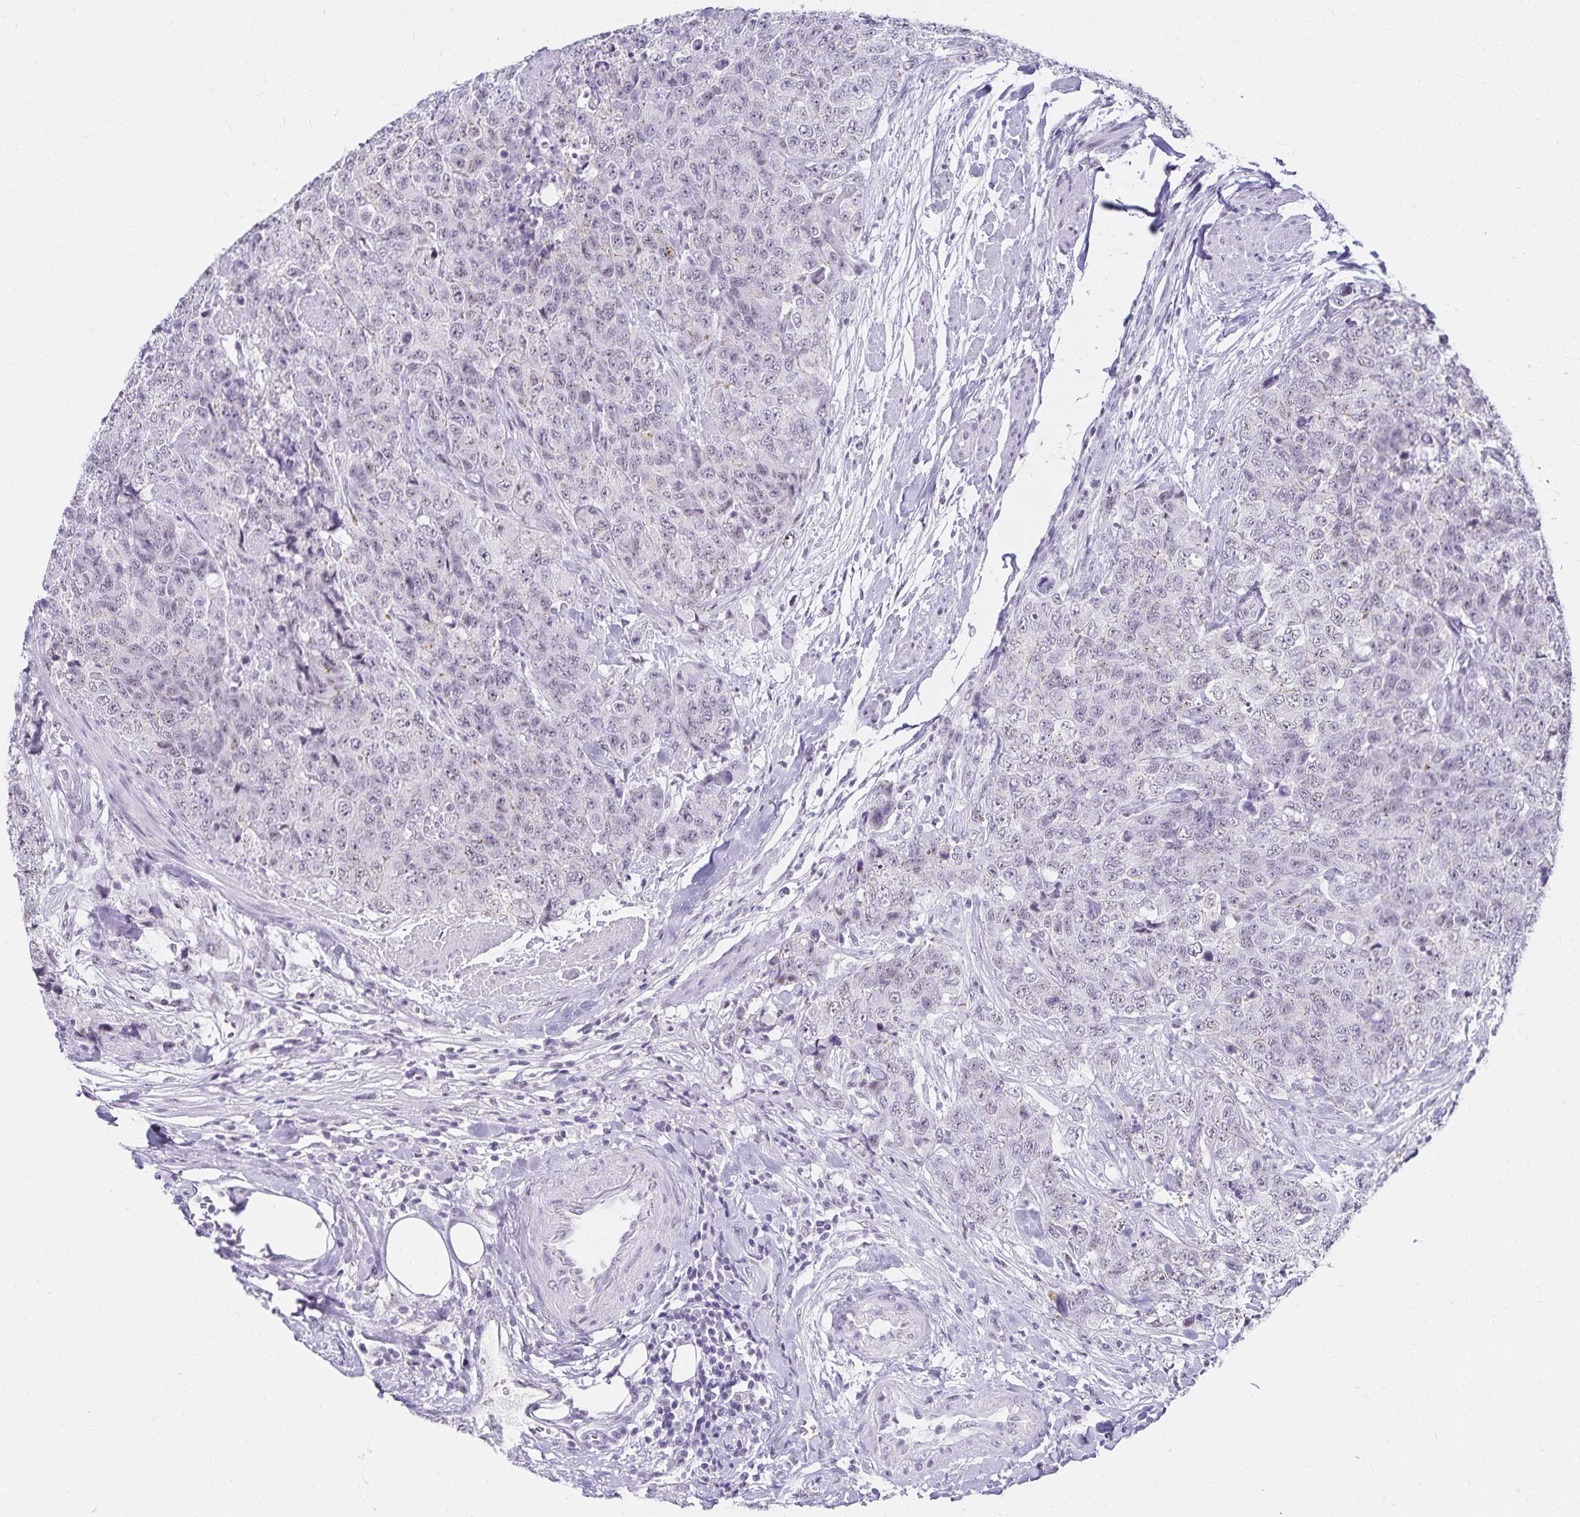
{"staining": {"intensity": "weak", "quantity": "<25%", "location": "nuclear"}, "tissue": "urothelial cancer", "cell_type": "Tumor cells", "image_type": "cancer", "snomed": [{"axis": "morphology", "description": "Urothelial carcinoma, High grade"}, {"axis": "topography", "description": "Urinary bladder"}], "caption": "Immunohistochemical staining of human high-grade urothelial carcinoma reveals no significant positivity in tumor cells.", "gene": "C20orf85", "patient": {"sex": "female", "age": 78}}